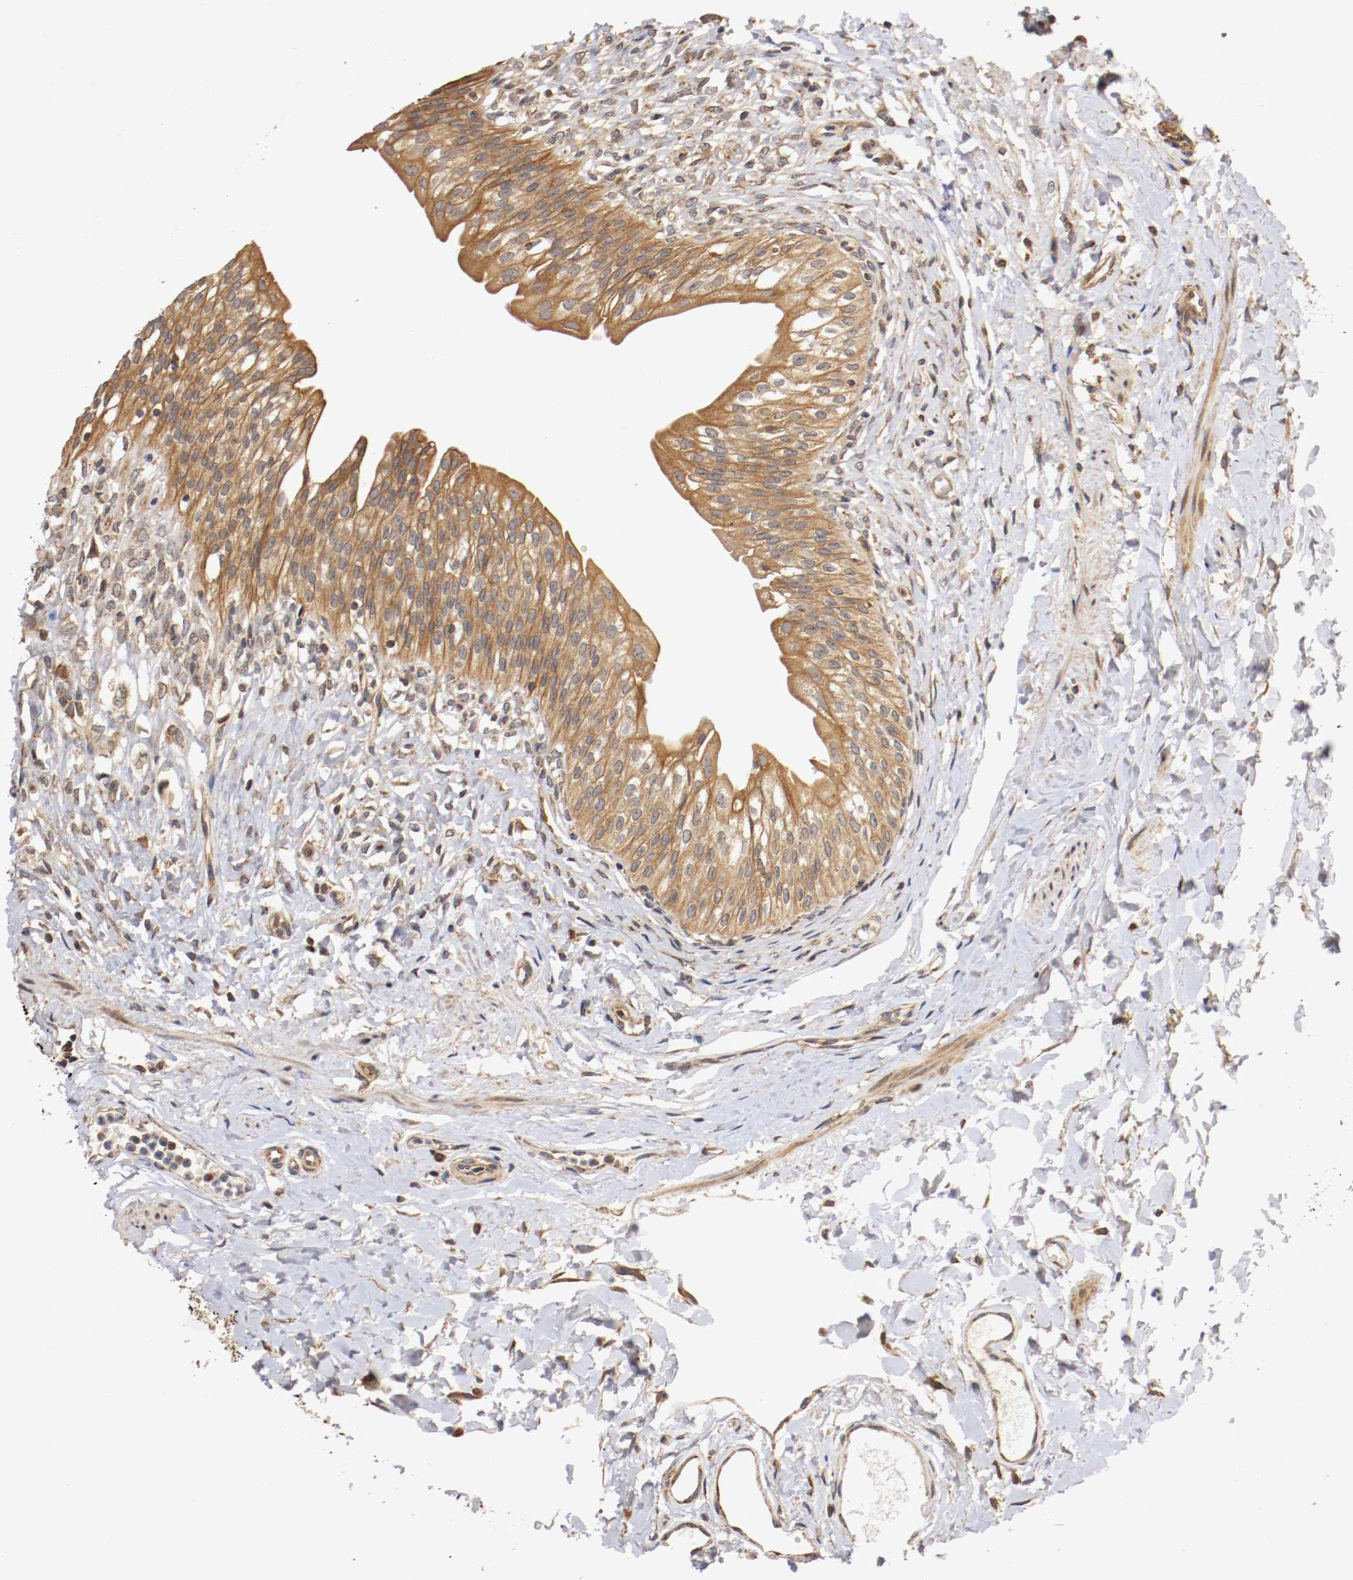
{"staining": {"intensity": "strong", "quantity": ">75%", "location": "cytoplasmic/membranous"}, "tissue": "urinary bladder", "cell_type": "Urothelial cells", "image_type": "normal", "snomed": [{"axis": "morphology", "description": "Normal tissue, NOS"}, {"axis": "topography", "description": "Urinary bladder"}], "caption": "Normal urinary bladder shows strong cytoplasmic/membranous expression in approximately >75% of urothelial cells, visualized by immunohistochemistry.", "gene": "VEZT", "patient": {"sex": "female", "age": 80}}